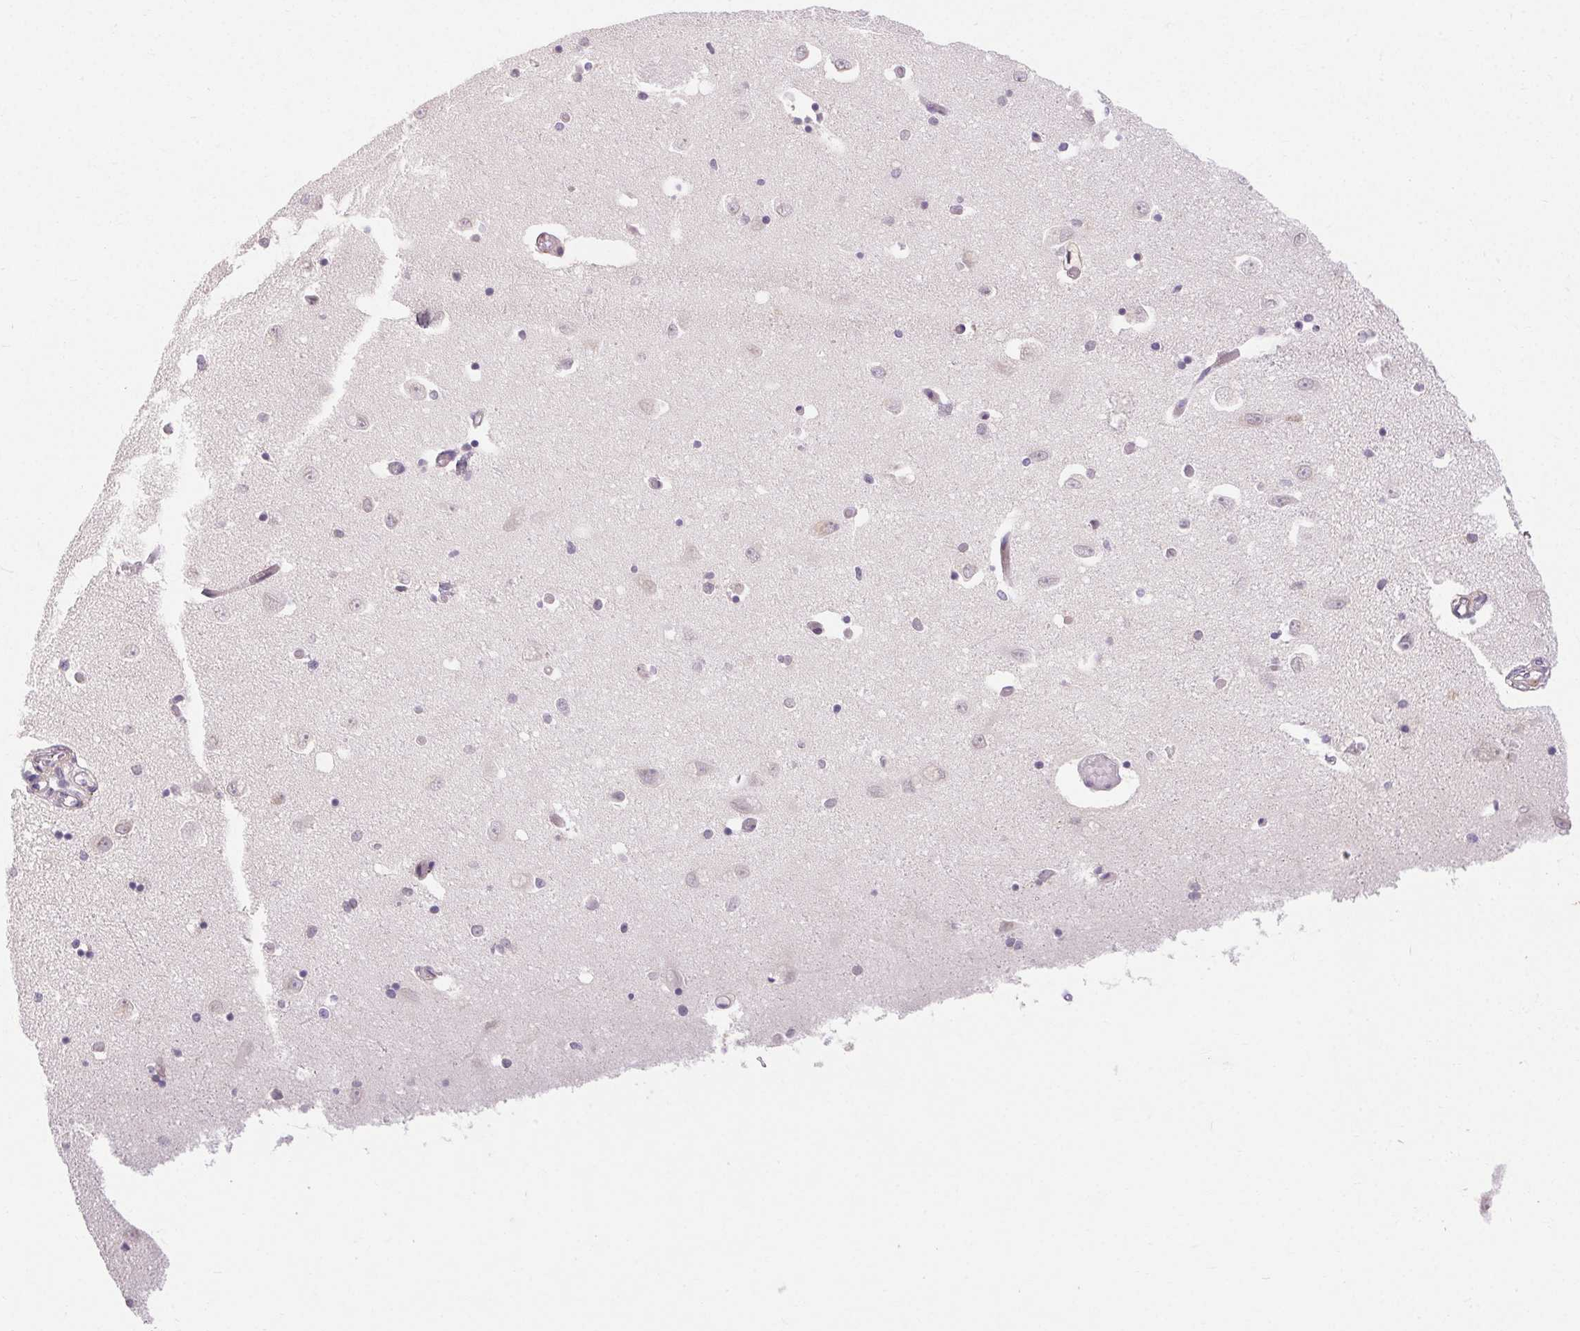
{"staining": {"intensity": "negative", "quantity": "none", "location": "none"}, "tissue": "caudate", "cell_type": "Glial cells", "image_type": "normal", "snomed": [{"axis": "morphology", "description": "Normal tissue, NOS"}, {"axis": "topography", "description": "Lateral ventricle wall"}, {"axis": "topography", "description": "Hippocampus"}], "caption": "Immunohistochemistry (IHC) of unremarkable caudate exhibits no staining in glial cells.", "gene": "TMEM52B", "patient": {"sex": "female", "age": 63}}